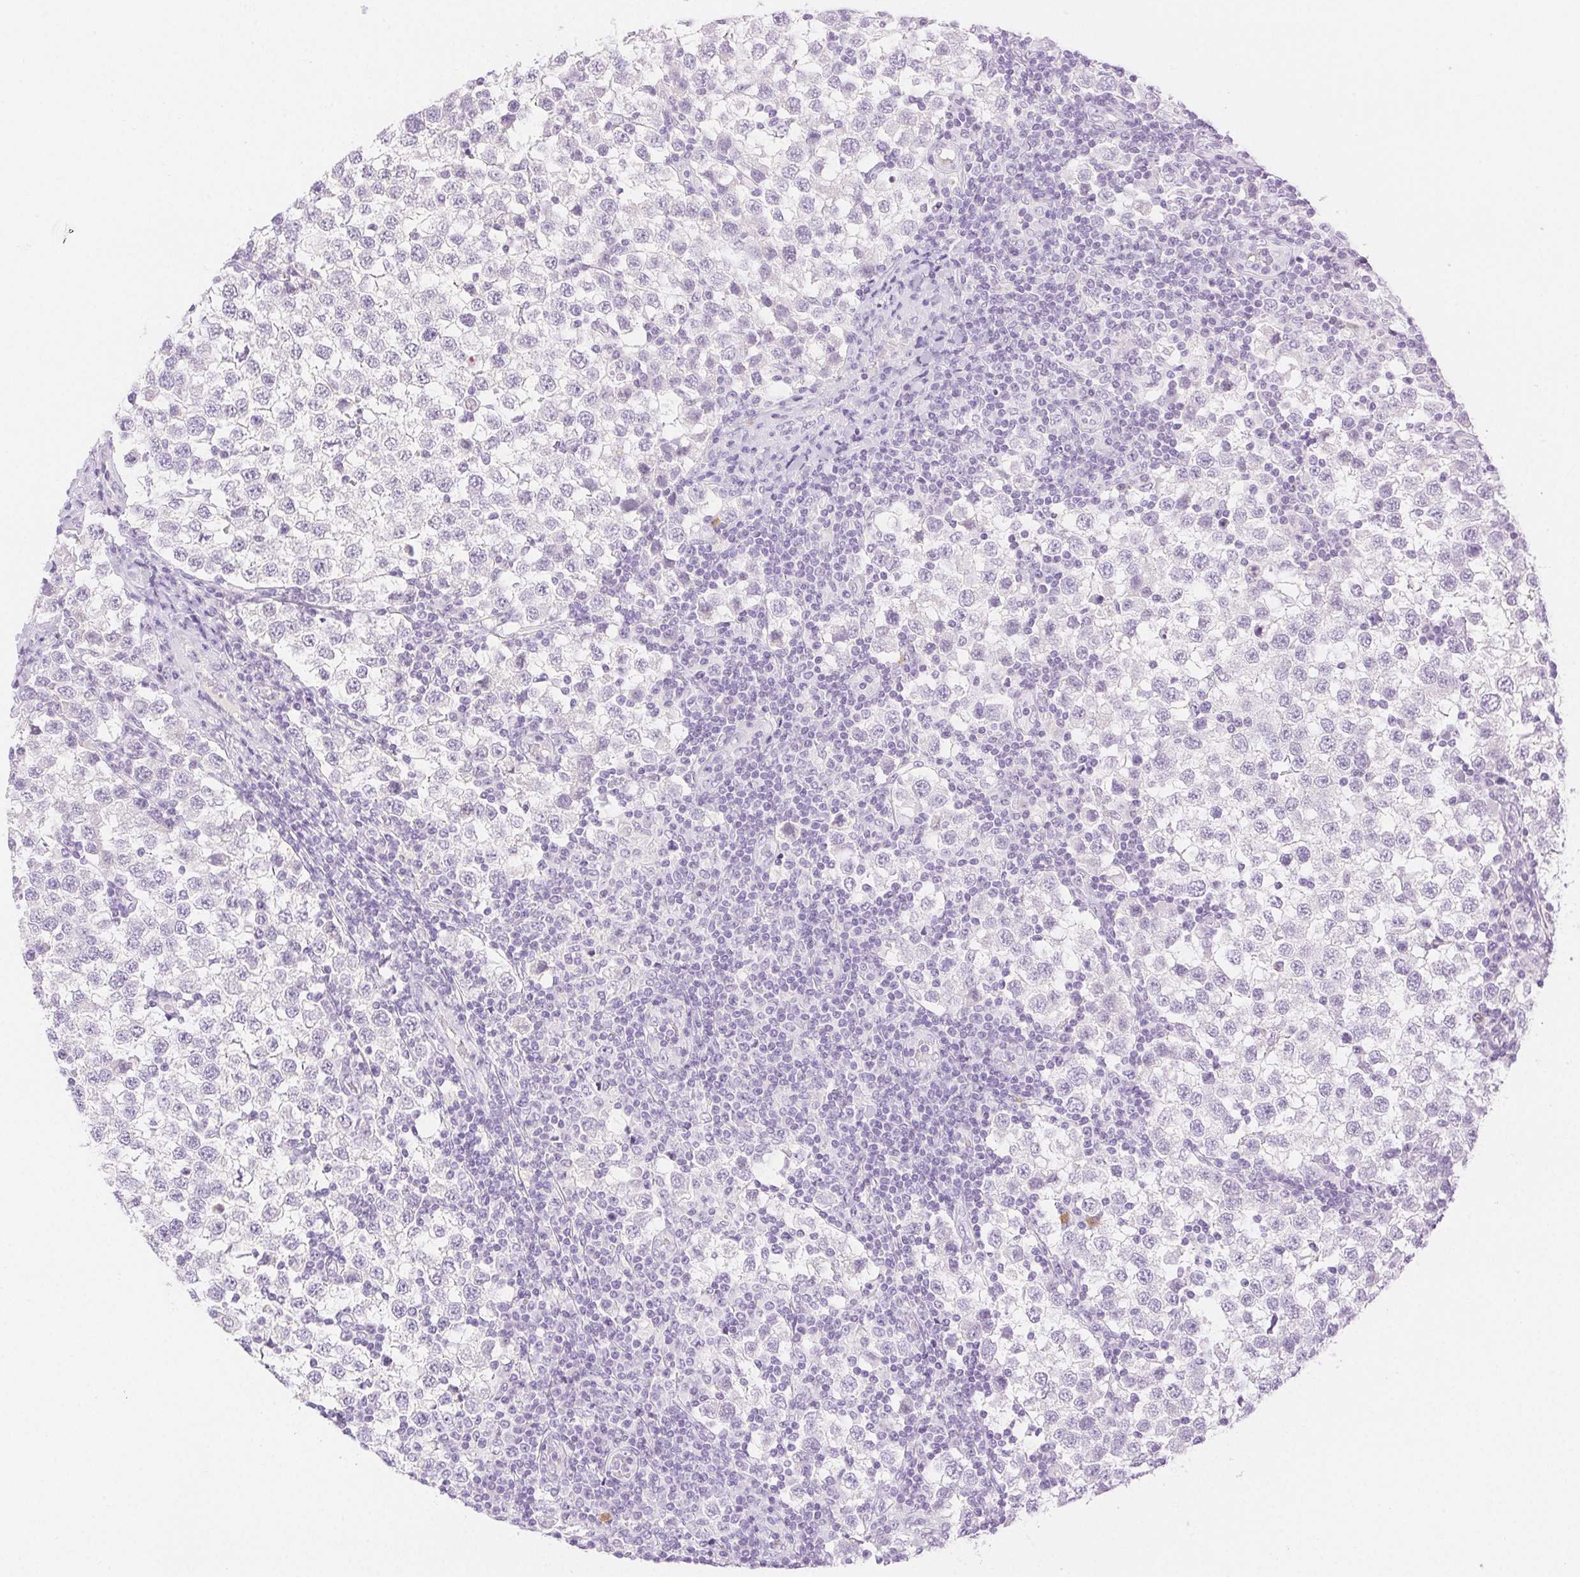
{"staining": {"intensity": "negative", "quantity": "none", "location": "none"}, "tissue": "testis cancer", "cell_type": "Tumor cells", "image_type": "cancer", "snomed": [{"axis": "morphology", "description": "Seminoma, NOS"}, {"axis": "topography", "description": "Testis"}], "caption": "A high-resolution photomicrograph shows immunohistochemistry (IHC) staining of testis seminoma, which reveals no significant staining in tumor cells.", "gene": "SPACA4", "patient": {"sex": "male", "age": 34}}